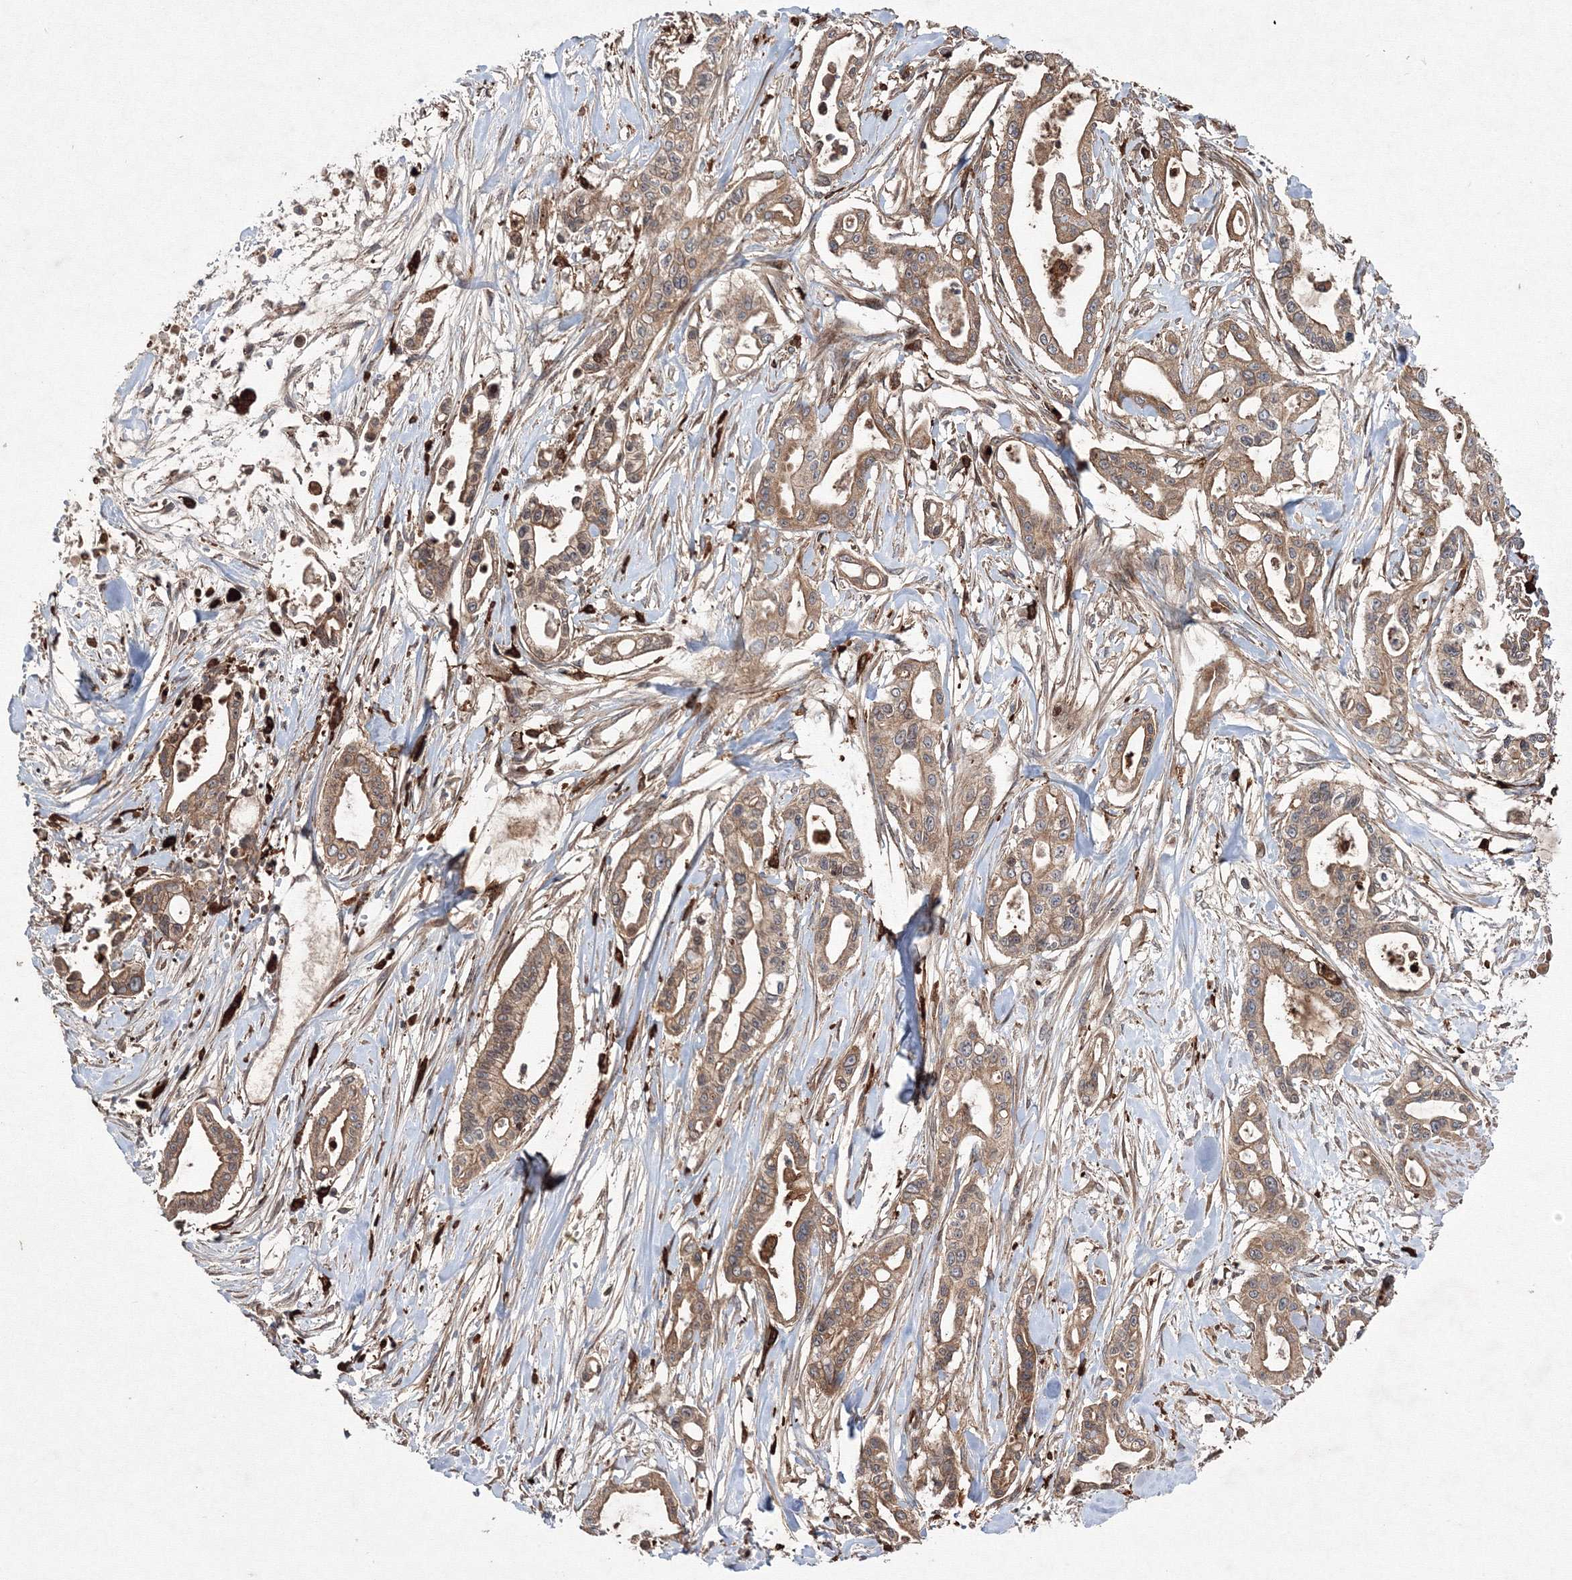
{"staining": {"intensity": "moderate", "quantity": ">75%", "location": "cytoplasmic/membranous"}, "tissue": "pancreatic cancer", "cell_type": "Tumor cells", "image_type": "cancer", "snomed": [{"axis": "morphology", "description": "Adenocarcinoma, NOS"}, {"axis": "topography", "description": "Pancreas"}], "caption": "Moderate cytoplasmic/membranous protein positivity is appreciated in approximately >75% of tumor cells in pancreatic cancer.", "gene": "RANBP3L", "patient": {"sex": "male", "age": 68}}